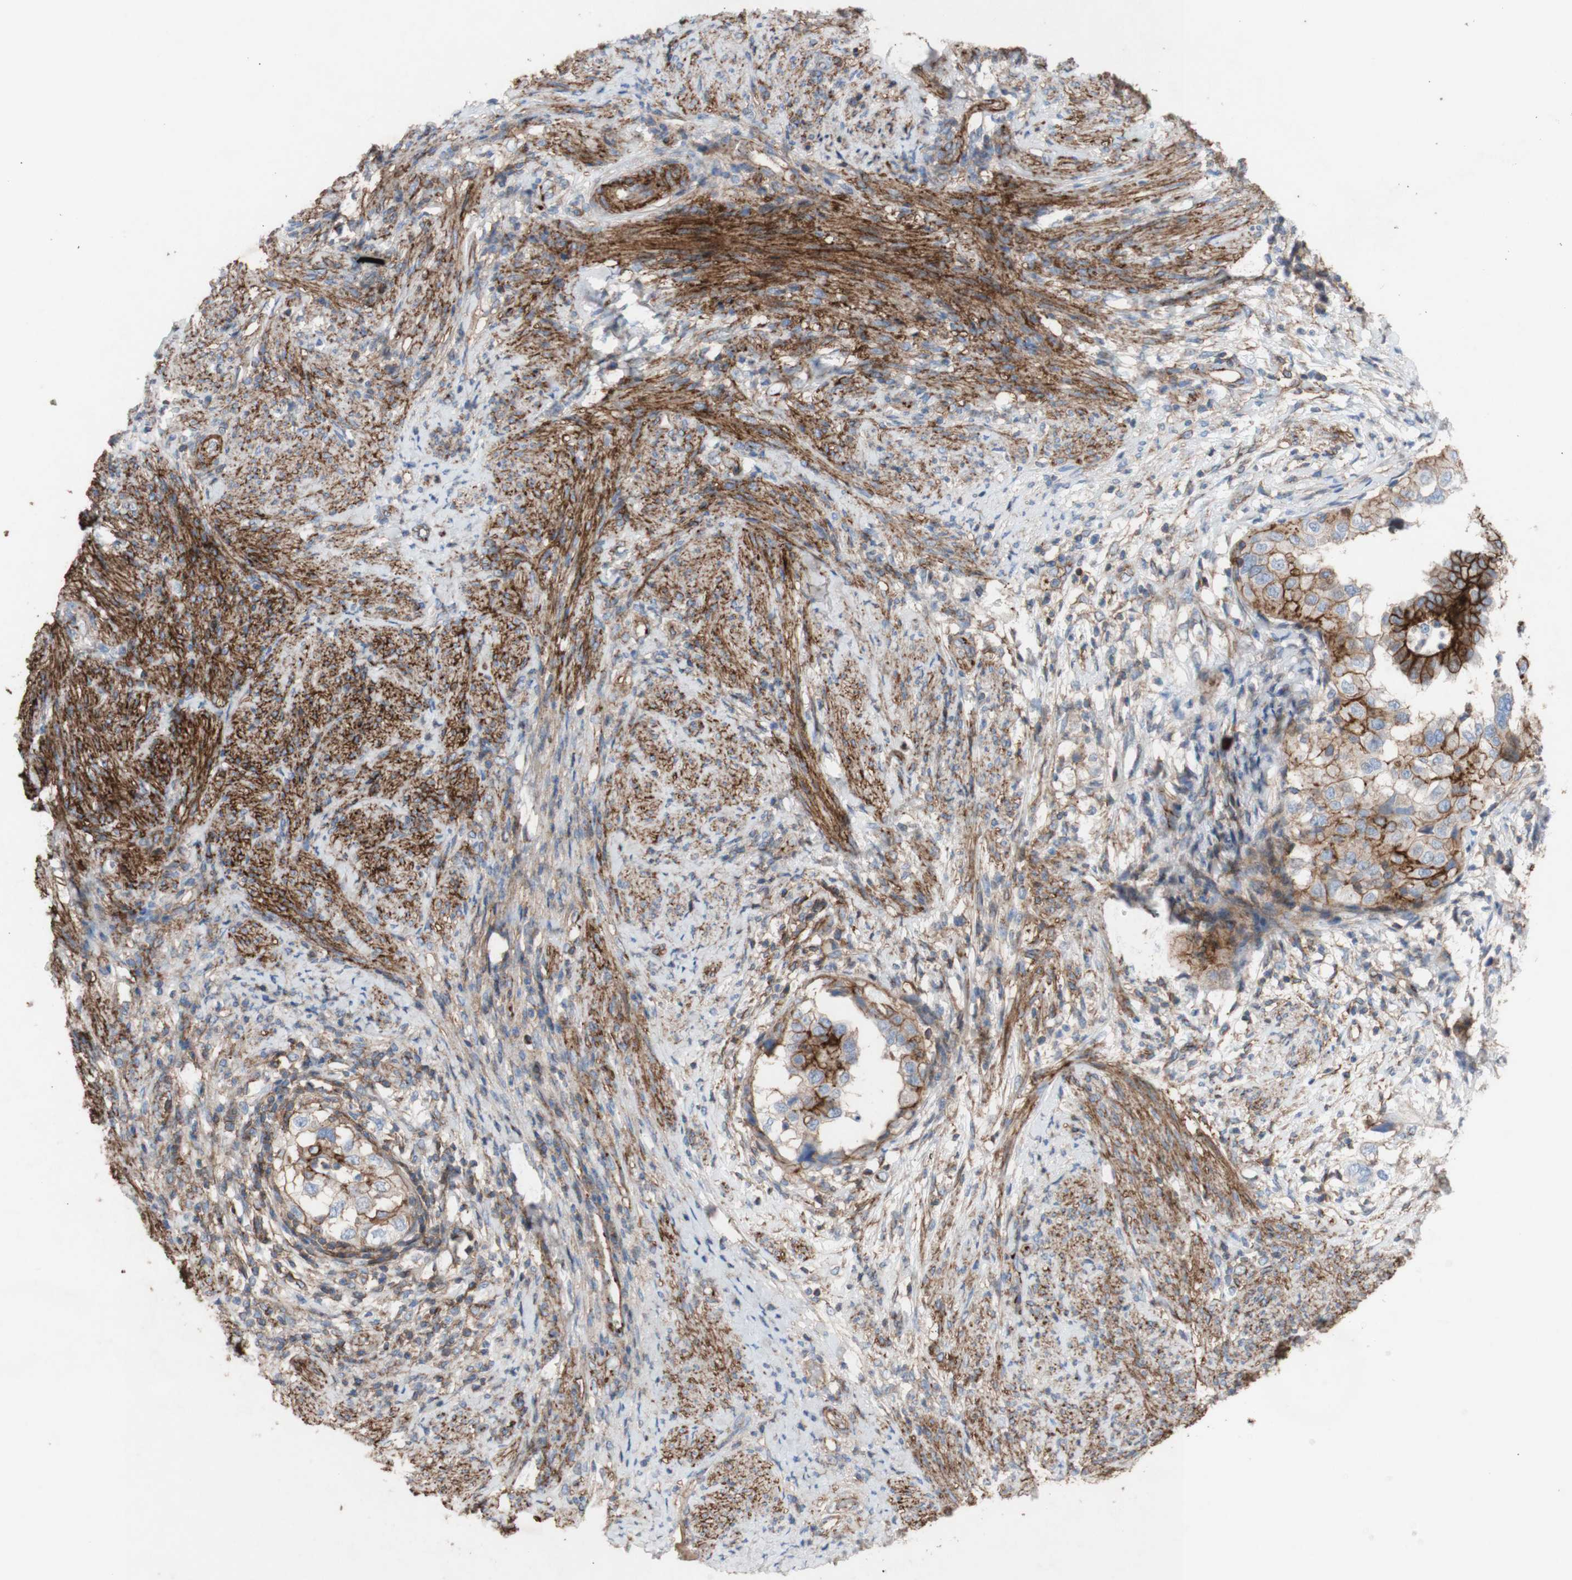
{"staining": {"intensity": "strong", "quantity": "25%-75%", "location": "cytoplasmic/membranous"}, "tissue": "endometrial cancer", "cell_type": "Tumor cells", "image_type": "cancer", "snomed": [{"axis": "morphology", "description": "Adenocarcinoma, NOS"}, {"axis": "topography", "description": "Endometrium"}], "caption": "Immunohistochemistry staining of adenocarcinoma (endometrial), which displays high levels of strong cytoplasmic/membranous positivity in about 25%-75% of tumor cells indicating strong cytoplasmic/membranous protein expression. The staining was performed using DAB (3,3'-diaminobenzidine) (brown) for protein detection and nuclei were counterstained in hematoxylin (blue).", "gene": "ATP2A3", "patient": {"sex": "female", "age": 85}}